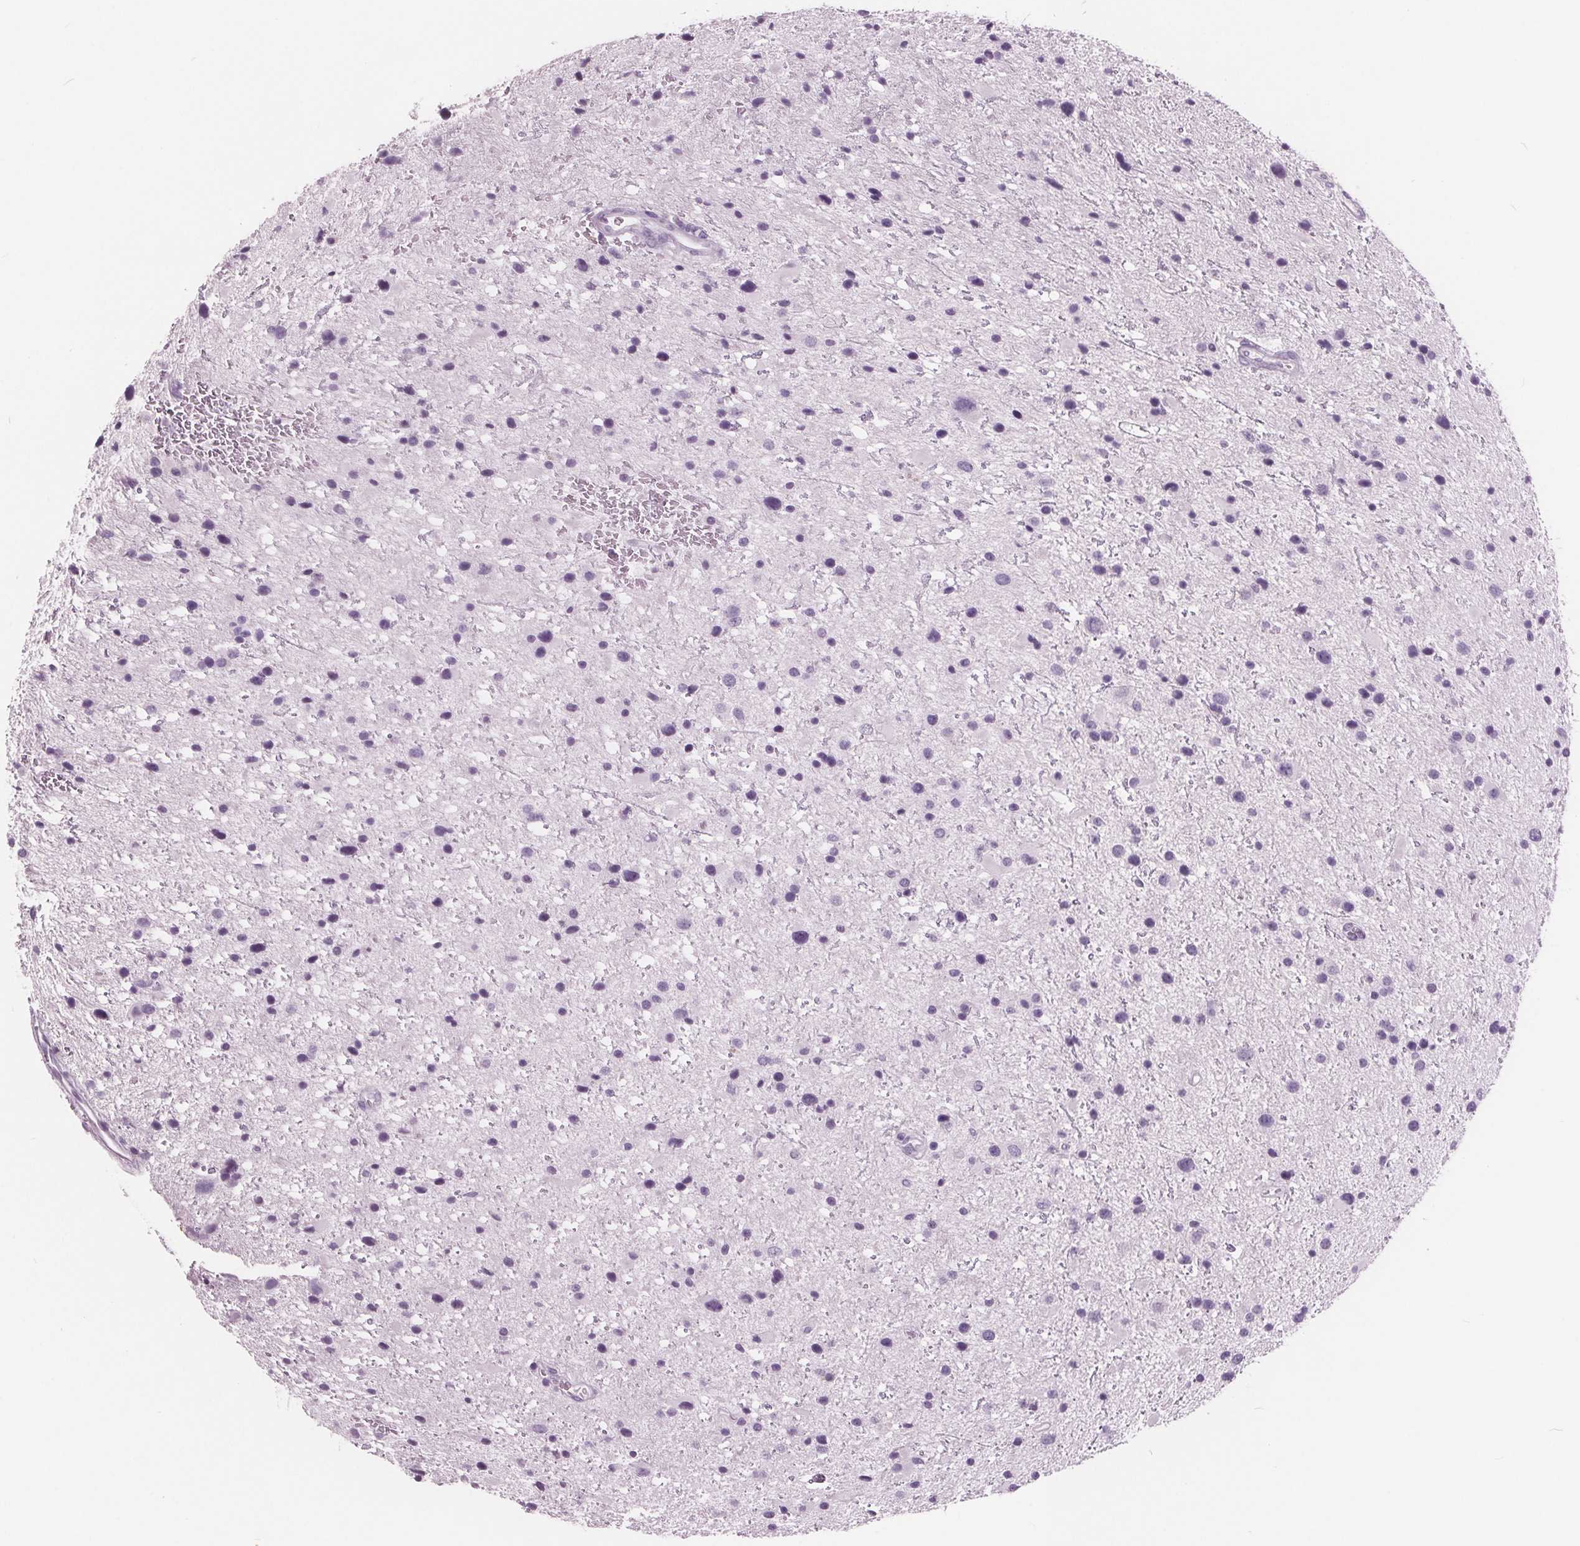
{"staining": {"intensity": "negative", "quantity": "none", "location": "none"}, "tissue": "glioma", "cell_type": "Tumor cells", "image_type": "cancer", "snomed": [{"axis": "morphology", "description": "Glioma, malignant, Low grade"}, {"axis": "topography", "description": "Brain"}], "caption": "Tumor cells are negative for protein expression in human malignant low-grade glioma. (Stains: DAB (3,3'-diaminobenzidine) immunohistochemistry with hematoxylin counter stain, Microscopy: brightfield microscopy at high magnification).", "gene": "AMBP", "patient": {"sex": "female", "age": 32}}